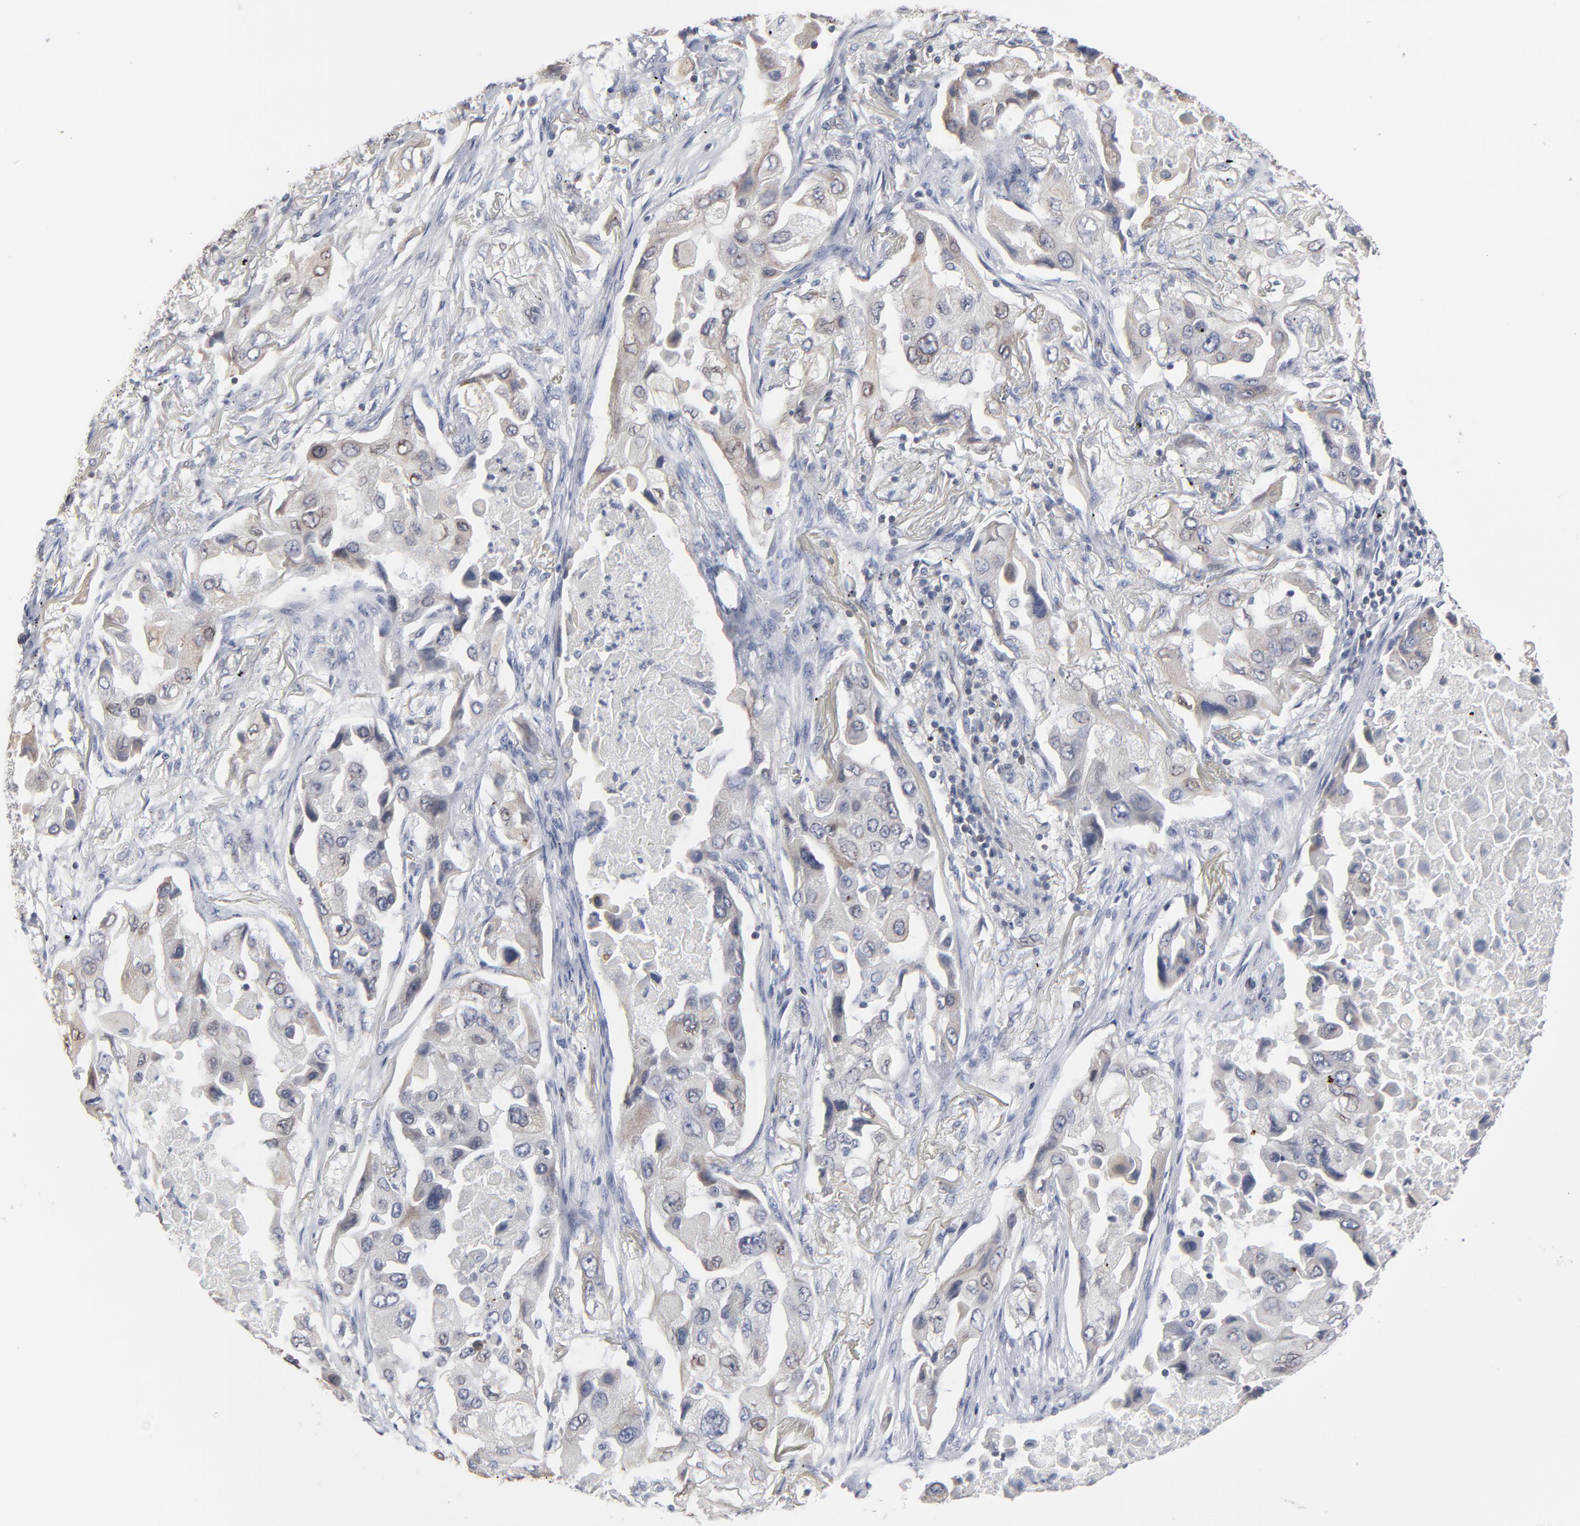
{"staining": {"intensity": "weak", "quantity": "<25%", "location": "cytoplasmic/membranous,nuclear"}, "tissue": "lung cancer", "cell_type": "Tumor cells", "image_type": "cancer", "snomed": [{"axis": "morphology", "description": "Adenocarcinoma, NOS"}, {"axis": "topography", "description": "Lung"}], "caption": "Immunohistochemistry (IHC) photomicrograph of neoplastic tissue: human lung cancer (adenocarcinoma) stained with DAB reveals no significant protein staining in tumor cells. The staining is performed using DAB brown chromogen with nuclei counter-stained in using hematoxylin.", "gene": "SYNE2", "patient": {"sex": "female", "age": 65}}